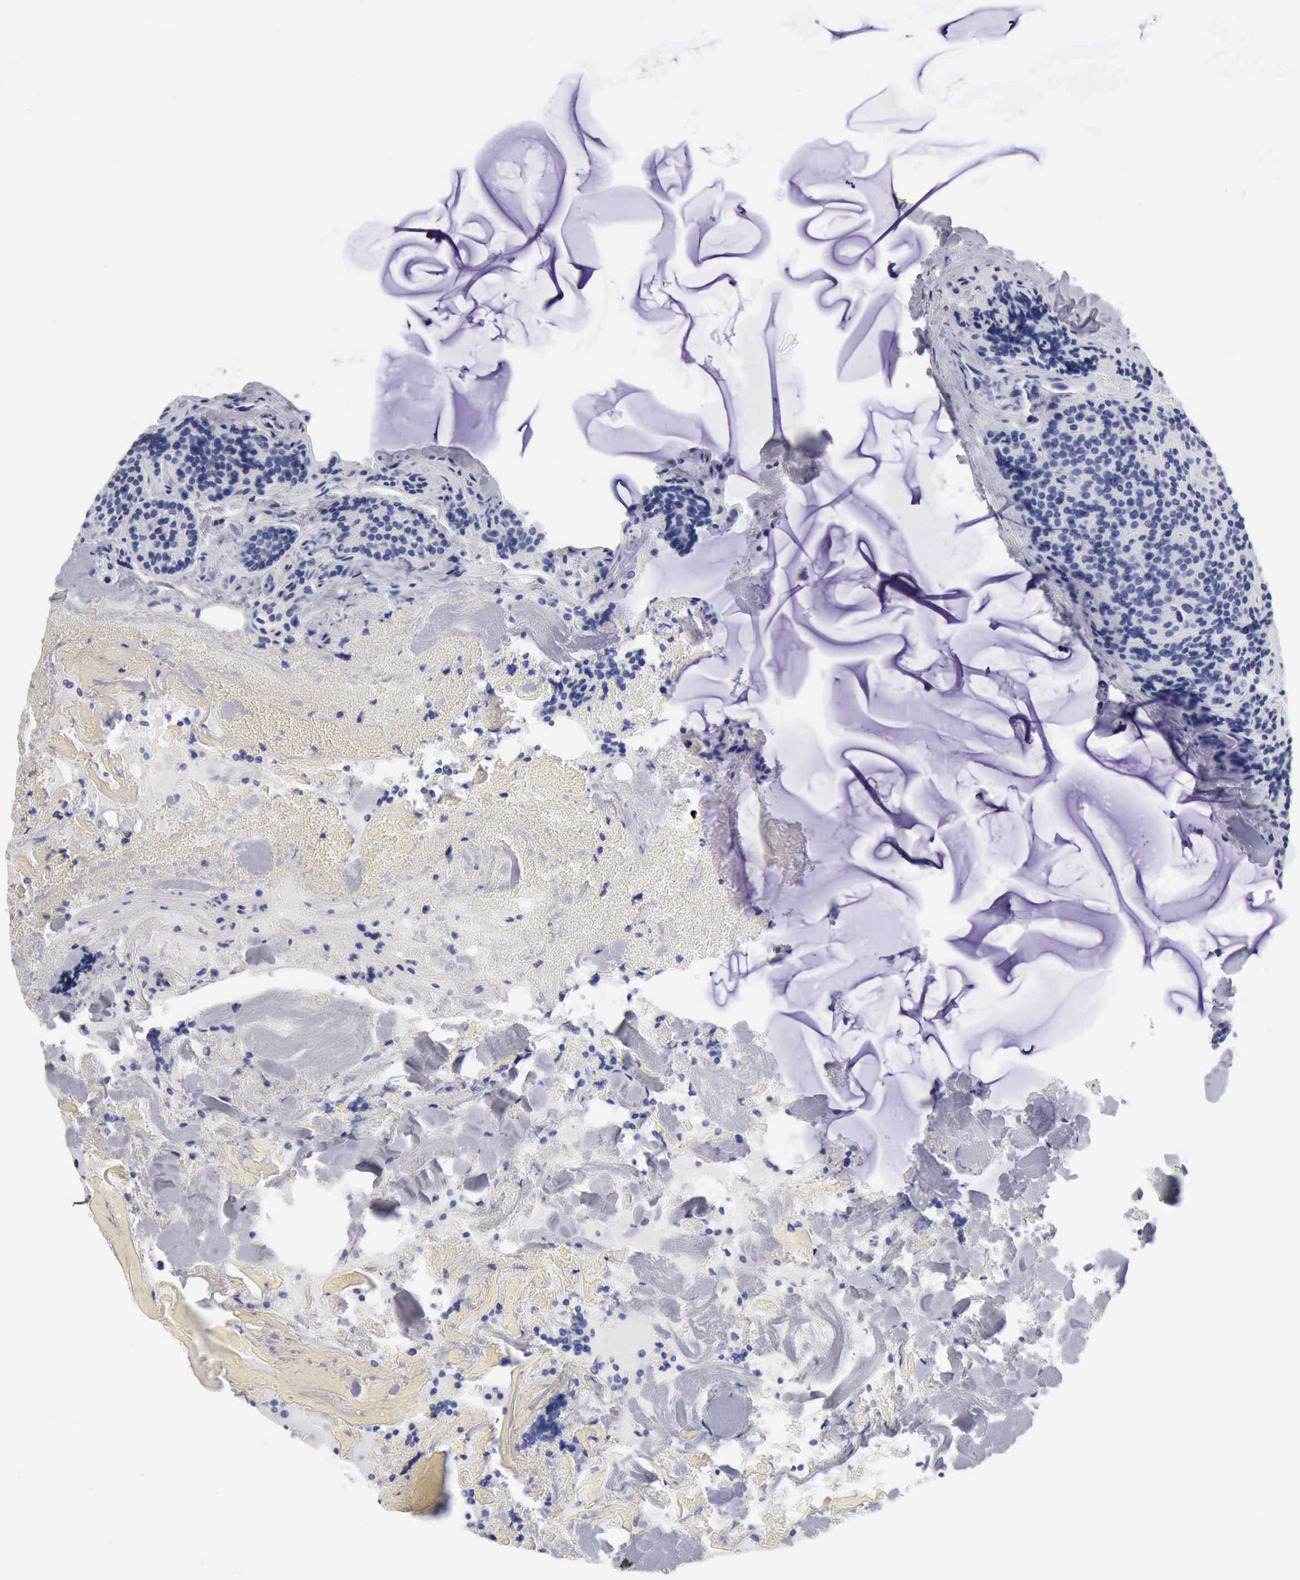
{"staining": {"intensity": "negative", "quantity": "none", "location": "none"}, "tissue": "parathyroid gland", "cell_type": "Glandular cells", "image_type": "normal", "snomed": [{"axis": "morphology", "description": "Normal tissue, NOS"}, {"axis": "topography", "description": "Parathyroid gland"}], "caption": "Human parathyroid gland stained for a protein using immunohistochemistry (IHC) displays no positivity in glandular cells.", "gene": "CYP19A1", "patient": {"sex": "female", "age": 29}}